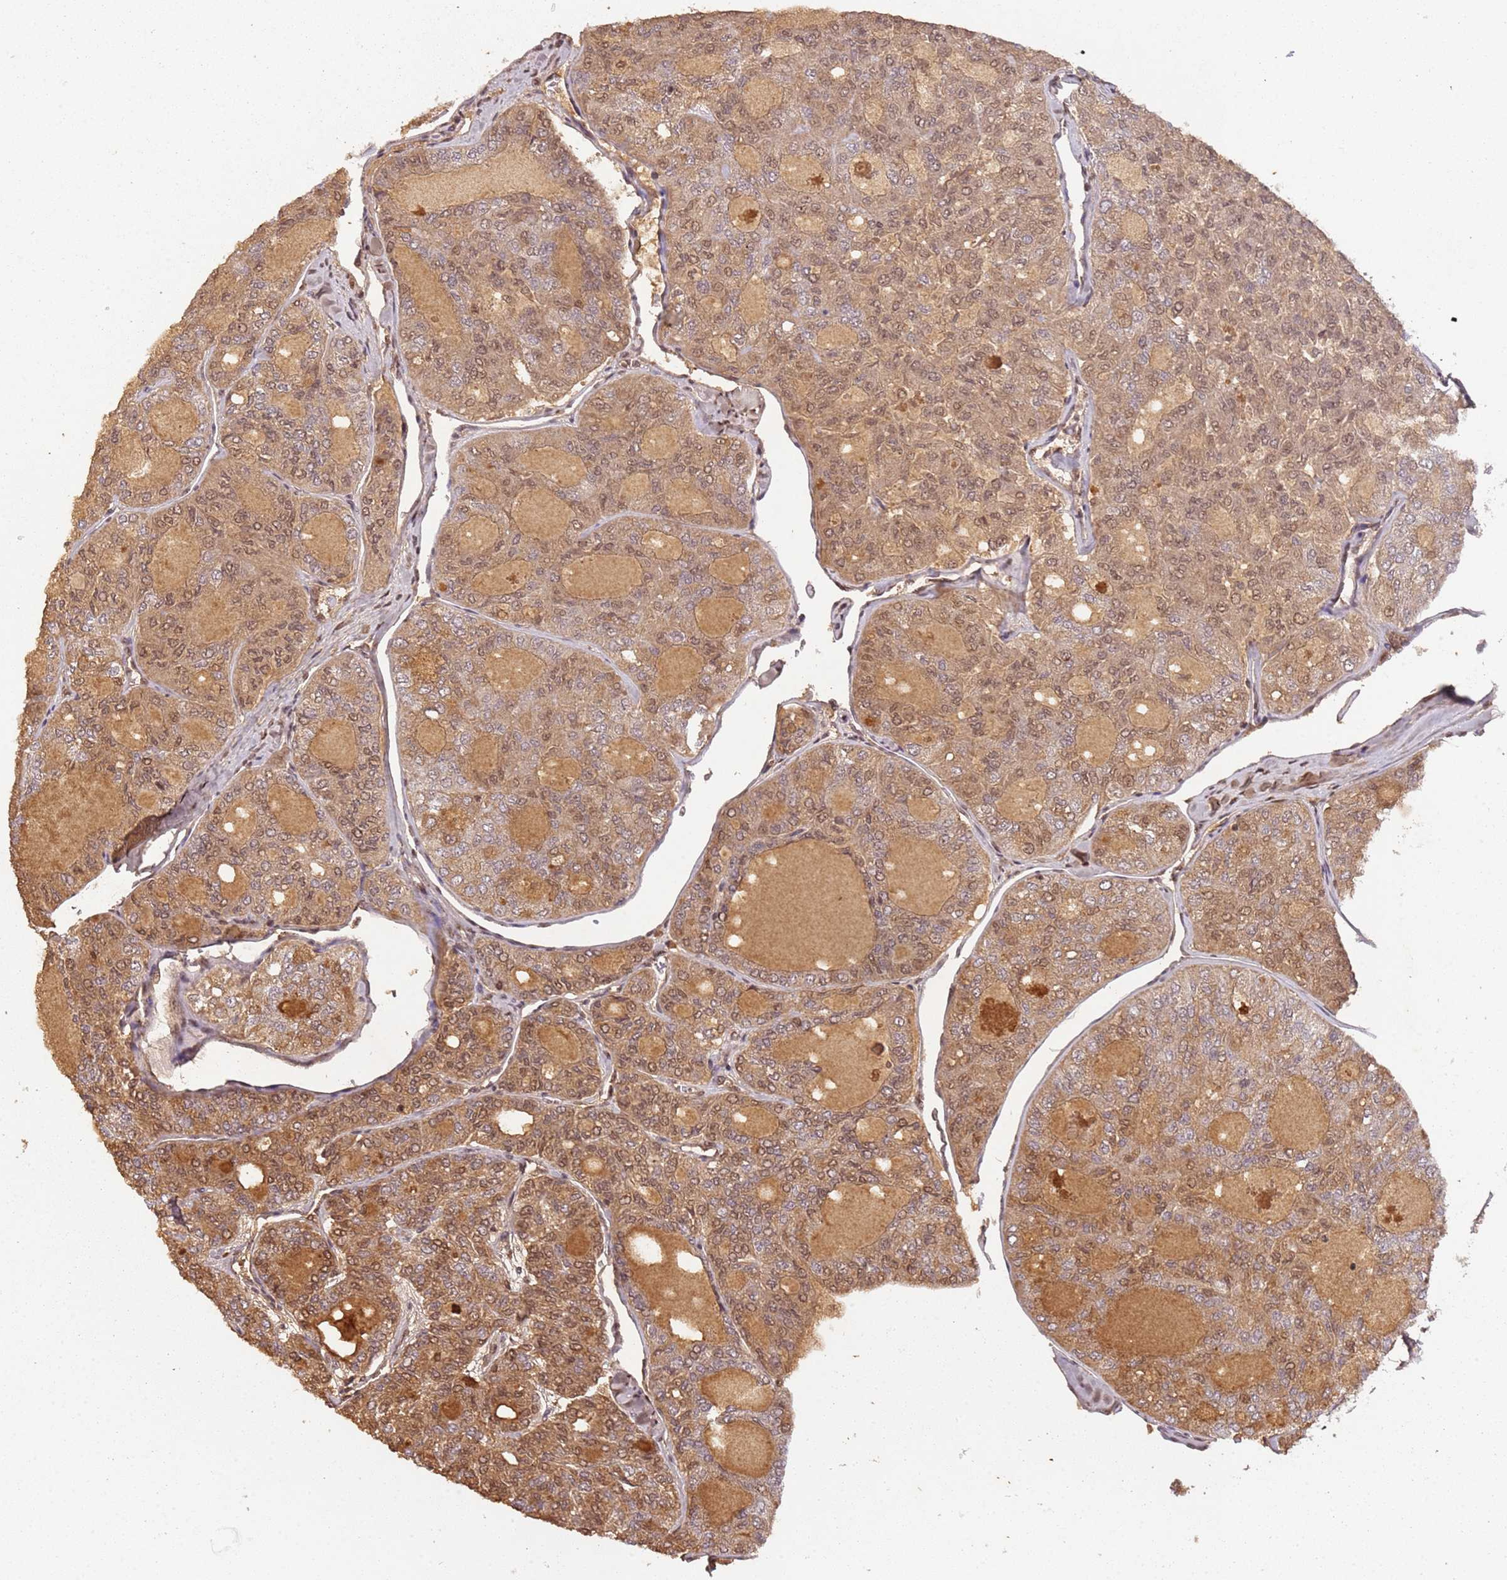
{"staining": {"intensity": "moderate", "quantity": ">75%", "location": "cytoplasmic/membranous,nuclear"}, "tissue": "thyroid cancer", "cell_type": "Tumor cells", "image_type": "cancer", "snomed": [{"axis": "morphology", "description": "Follicular adenoma carcinoma, NOS"}, {"axis": "topography", "description": "Thyroid gland"}], "caption": "Thyroid cancer tissue demonstrates moderate cytoplasmic/membranous and nuclear staining in about >75% of tumor cells, visualized by immunohistochemistry.", "gene": "COL1A2", "patient": {"sex": "male", "age": 75}}